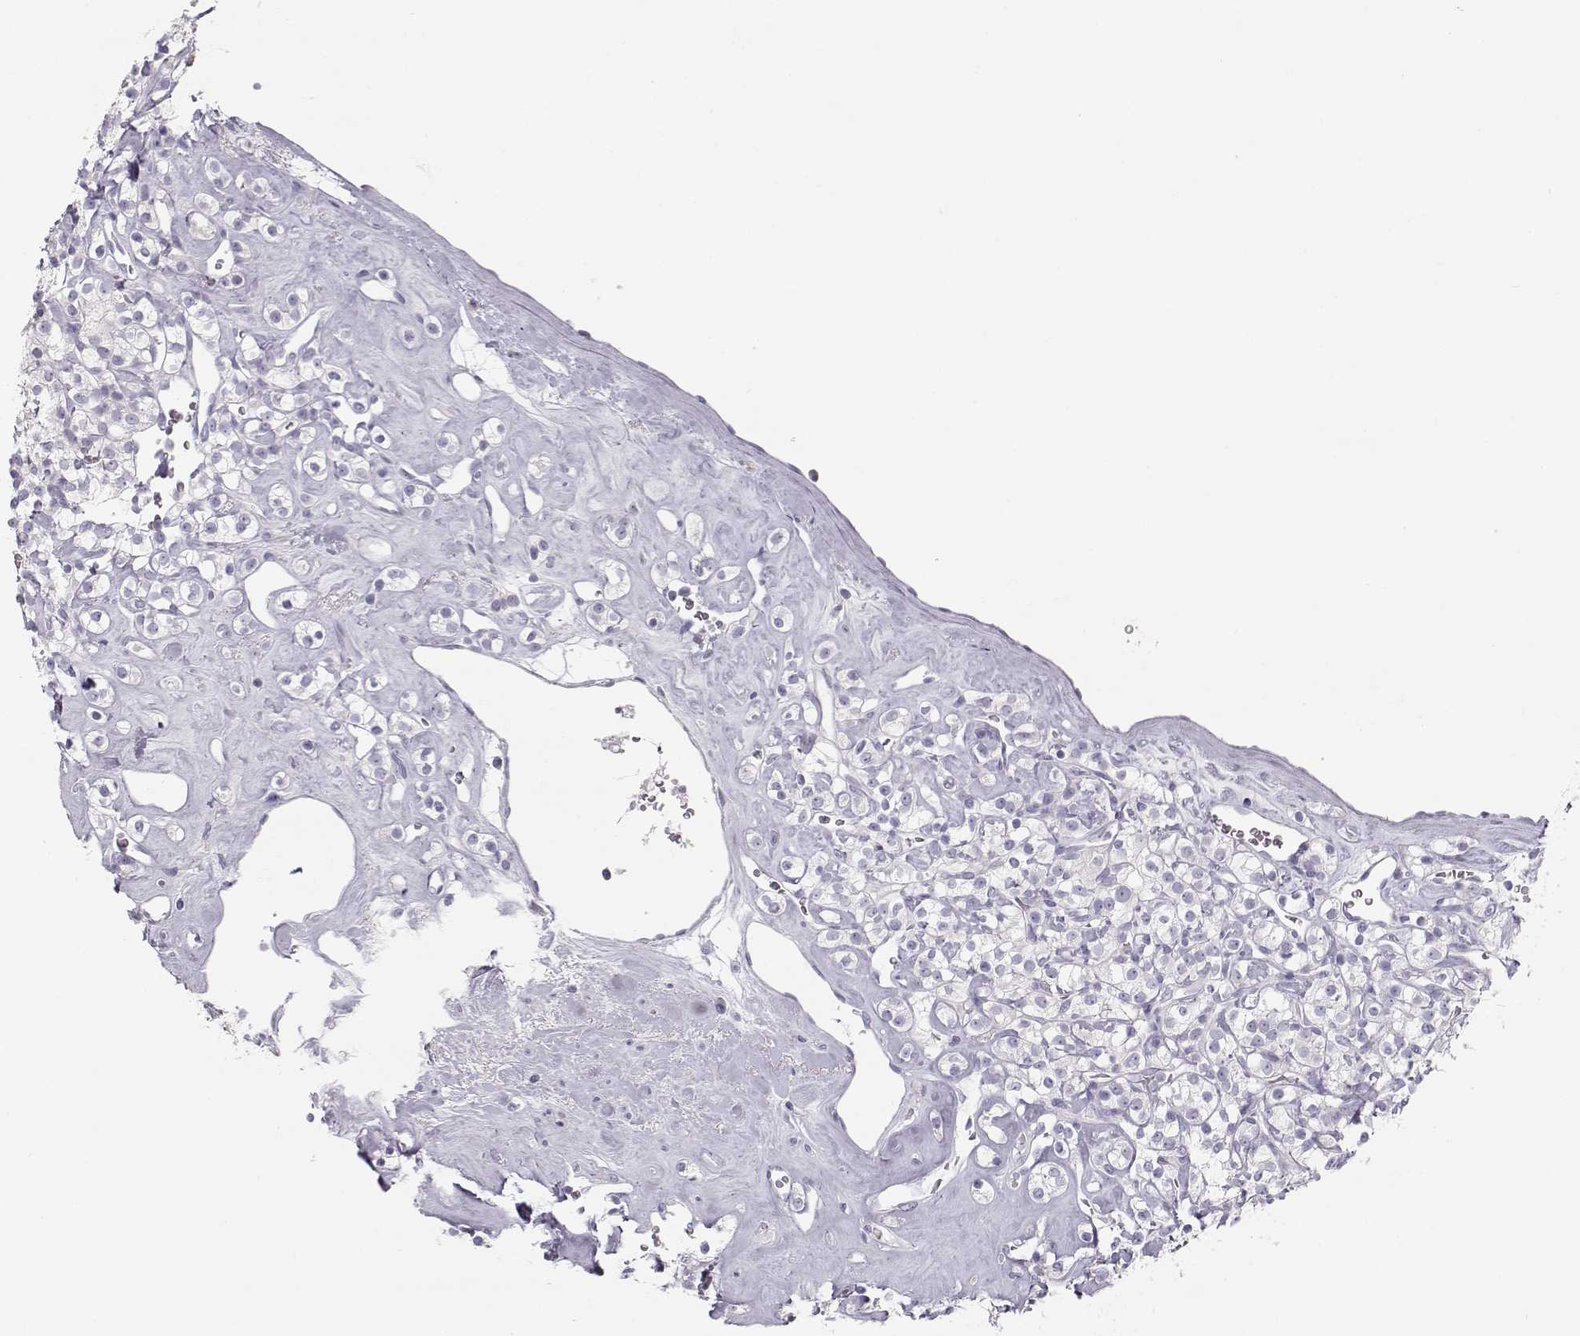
{"staining": {"intensity": "negative", "quantity": "none", "location": "none"}, "tissue": "renal cancer", "cell_type": "Tumor cells", "image_type": "cancer", "snomed": [{"axis": "morphology", "description": "Adenocarcinoma, NOS"}, {"axis": "topography", "description": "Kidney"}], "caption": "Protein analysis of renal cancer (adenocarcinoma) exhibits no significant expression in tumor cells.", "gene": "LEPR", "patient": {"sex": "male", "age": 77}}